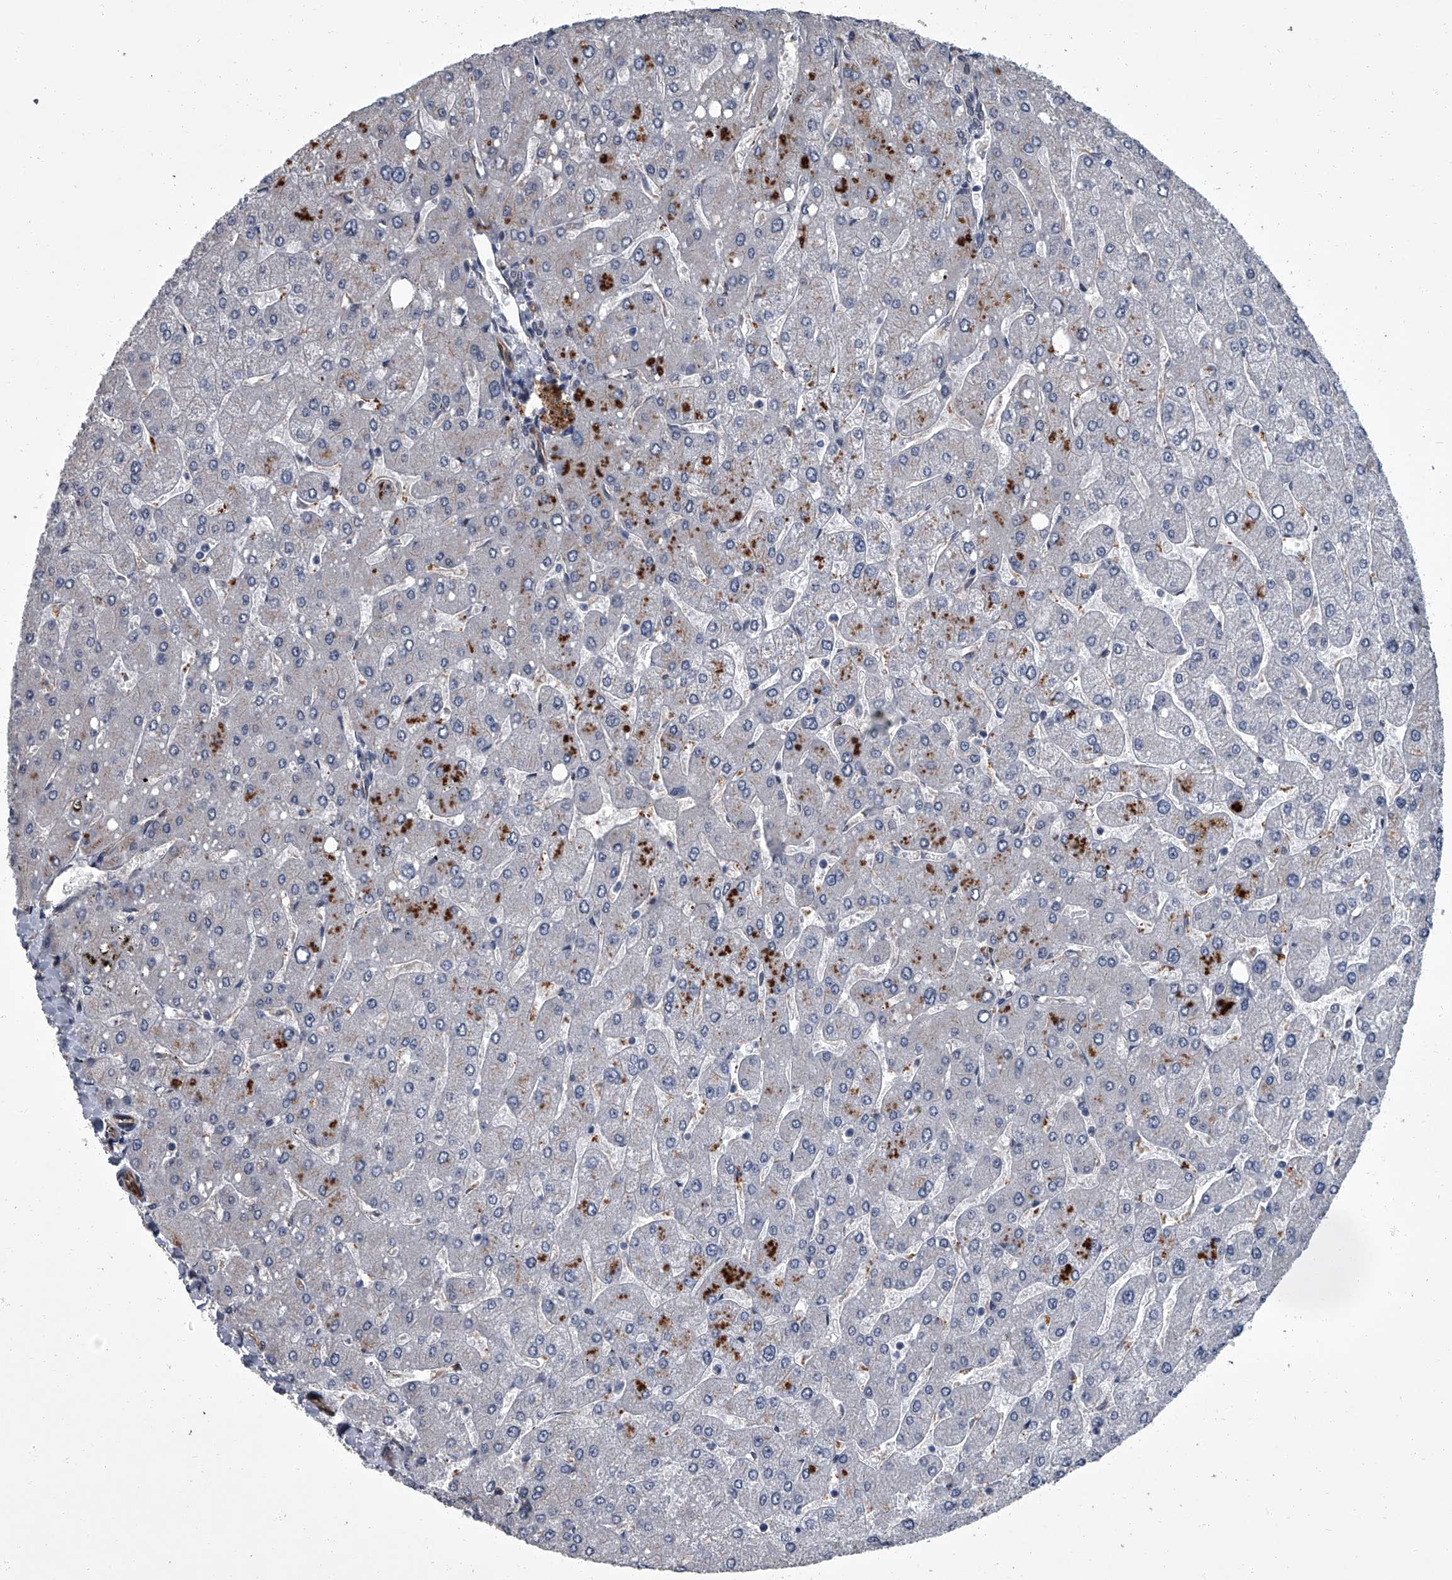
{"staining": {"intensity": "negative", "quantity": "none", "location": "none"}, "tissue": "liver", "cell_type": "Cholangiocytes", "image_type": "normal", "snomed": [{"axis": "morphology", "description": "Normal tissue, NOS"}, {"axis": "topography", "description": "Liver"}], "caption": "Protein analysis of normal liver shows no significant expression in cholangiocytes. Brightfield microscopy of immunohistochemistry stained with DAB (brown) and hematoxylin (blue), captured at high magnification.", "gene": "LRRC8C", "patient": {"sex": "male", "age": 55}}